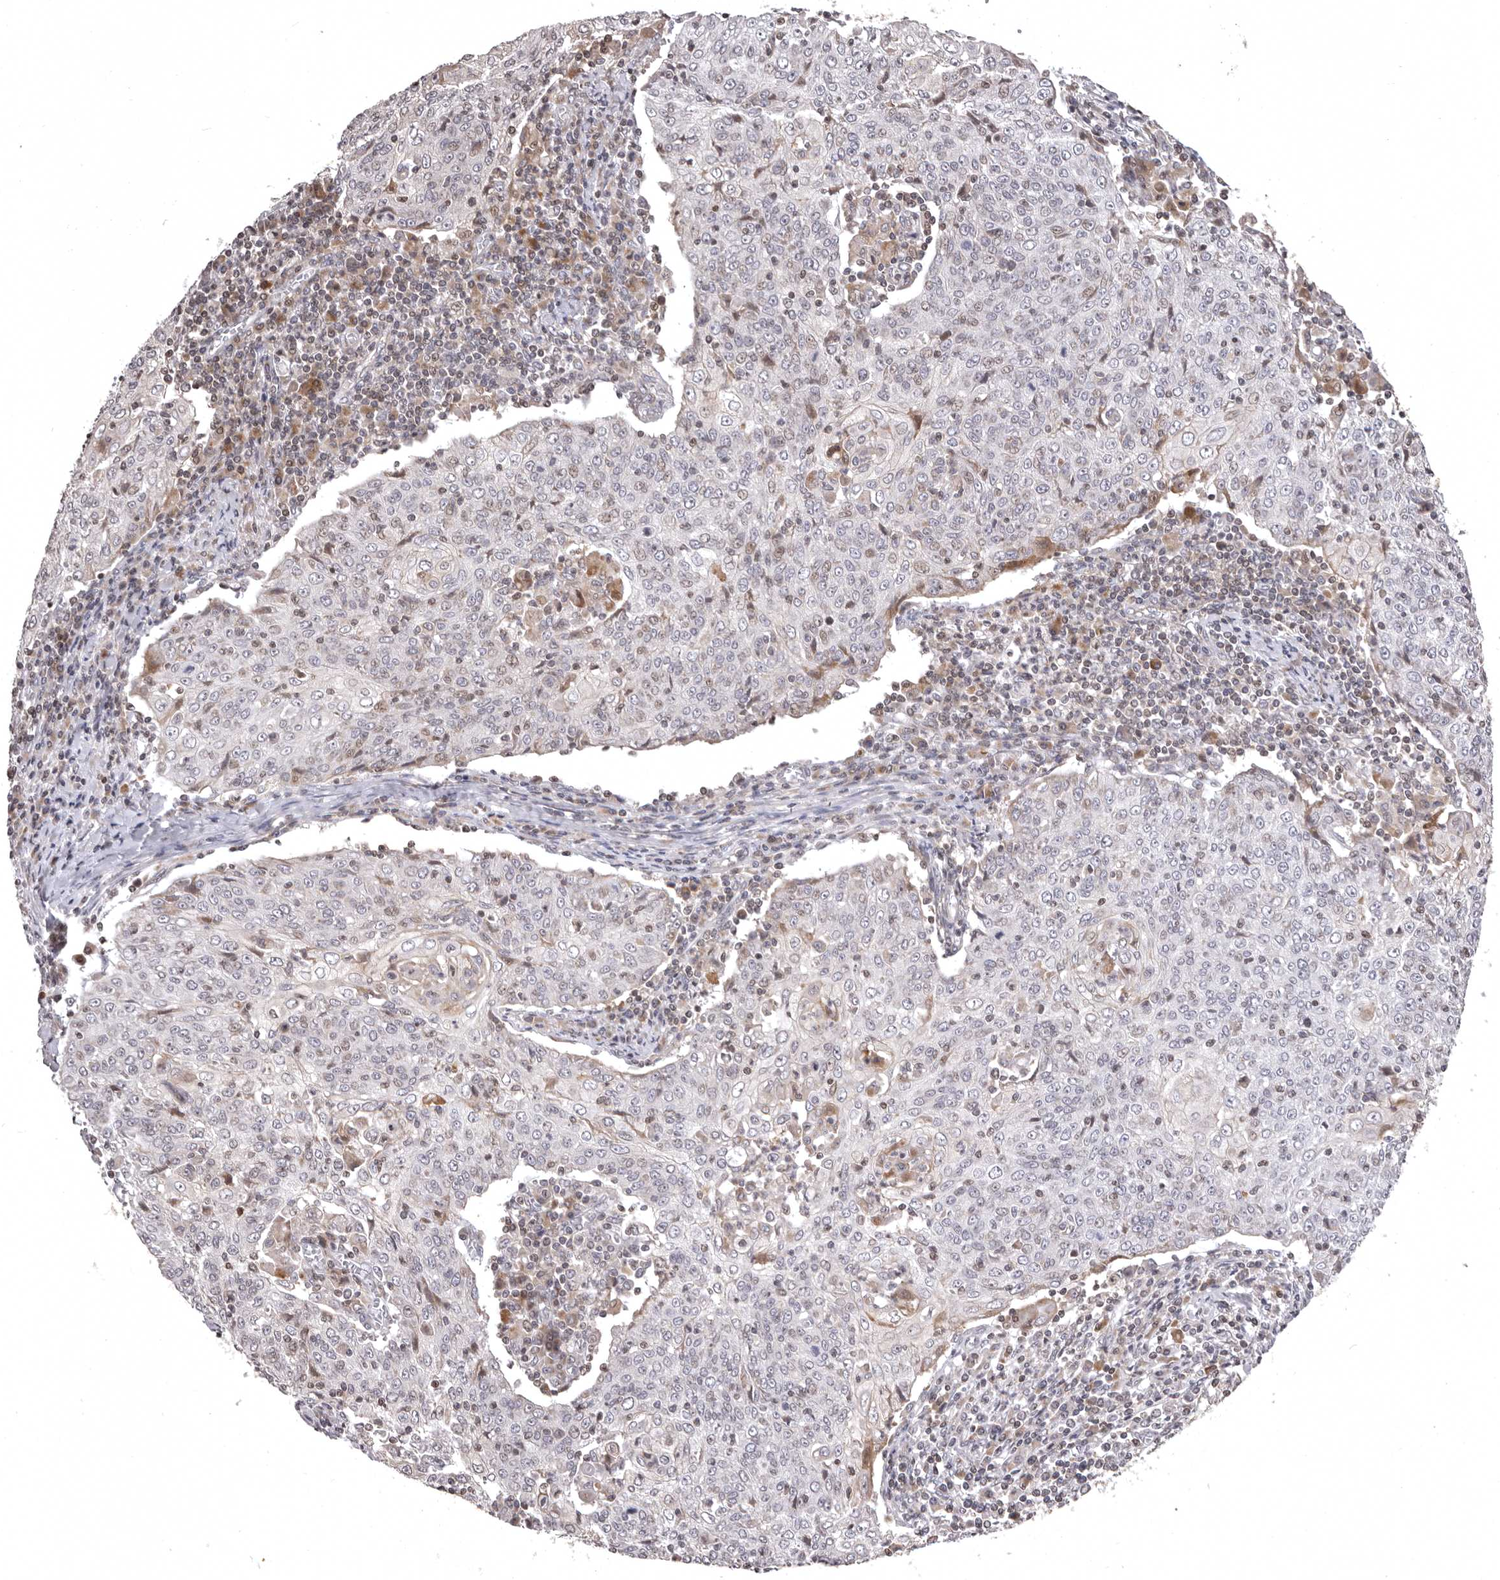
{"staining": {"intensity": "weak", "quantity": "25%-75%", "location": "nuclear"}, "tissue": "cervical cancer", "cell_type": "Tumor cells", "image_type": "cancer", "snomed": [{"axis": "morphology", "description": "Squamous cell carcinoma, NOS"}, {"axis": "topography", "description": "Cervix"}], "caption": "DAB immunohistochemical staining of cervical cancer (squamous cell carcinoma) shows weak nuclear protein expression in about 25%-75% of tumor cells. The protein is shown in brown color, while the nuclei are stained blue.", "gene": "AZIN1", "patient": {"sex": "female", "age": 48}}